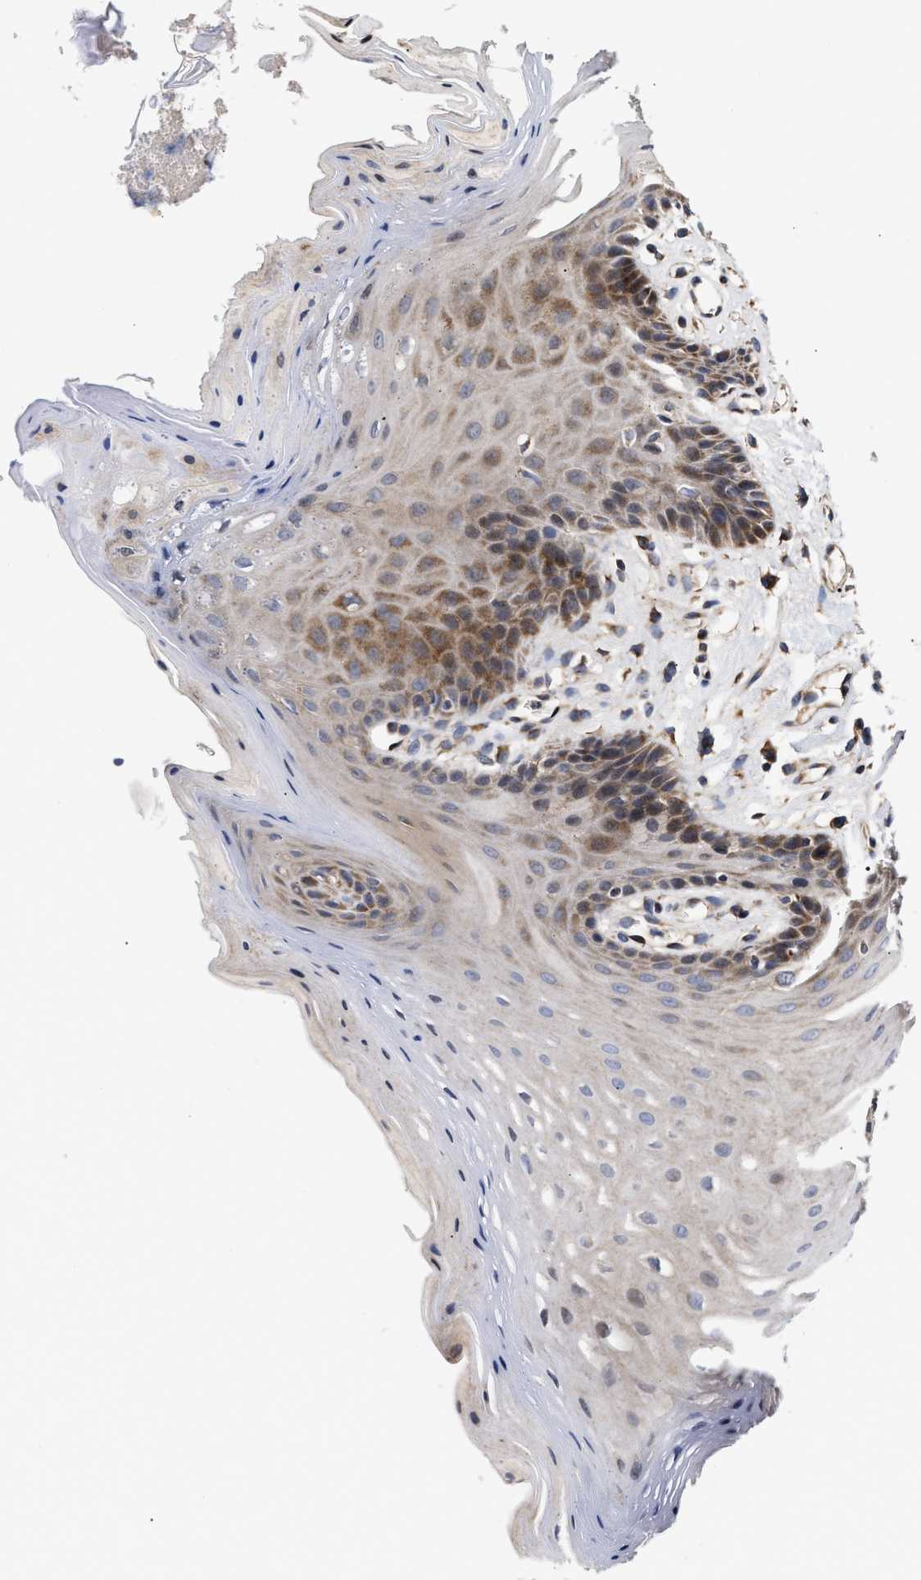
{"staining": {"intensity": "moderate", "quantity": "<25%", "location": "cytoplasmic/membranous"}, "tissue": "oral mucosa", "cell_type": "Squamous epithelial cells", "image_type": "normal", "snomed": [{"axis": "morphology", "description": "Normal tissue, NOS"}, {"axis": "morphology", "description": "Squamous cell carcinoma, NOS"}, {"axis": "topography", "description": "Oral tissue"}, {"axis": "topography", "description": "Head-Neck"}], "caption": "Squamous epithelial cells demonstrate low levels of moderate cytoplasmic/membranous expression in approximately <25% of cells in benign oral mucosa. The staining is performed using DAB brown chromogen to label protein expression. The nuclei are counter-stained blue using hematoxylin.", "gene": "MALSU1", "patient": {"sex": "male", "age": 71}}